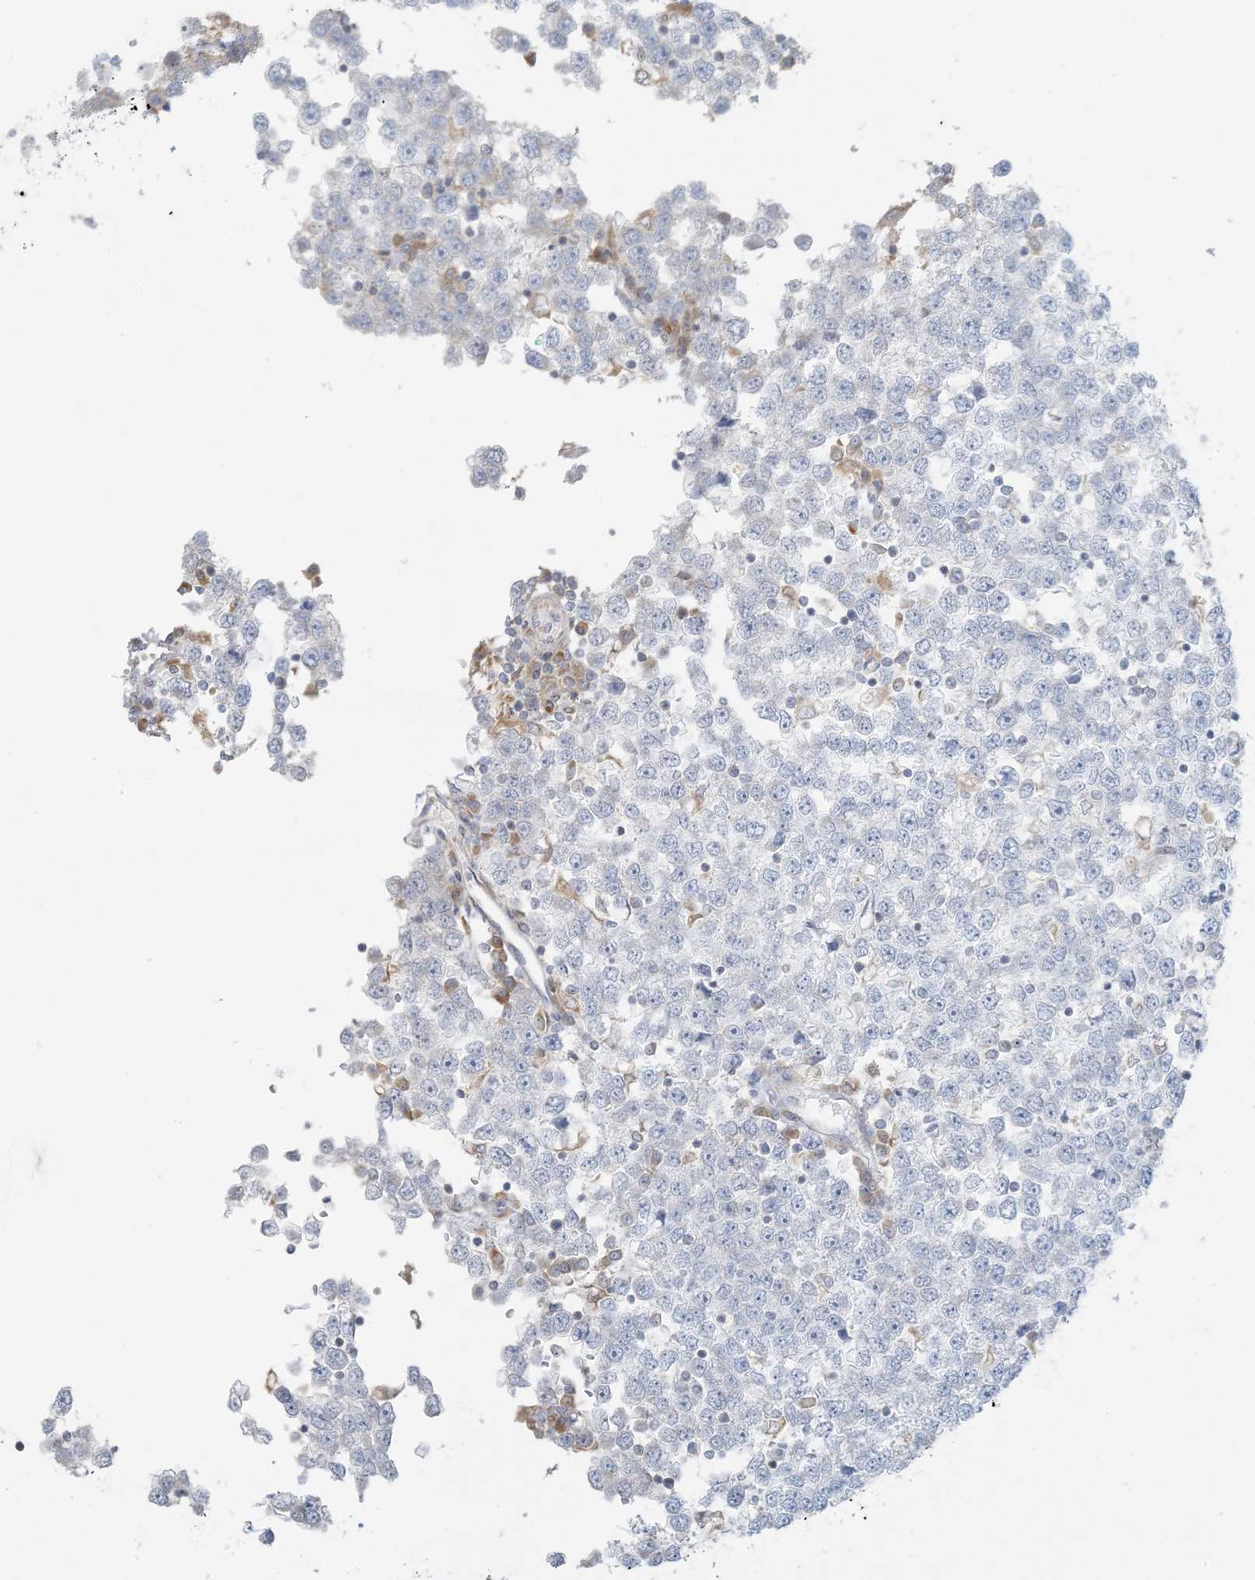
{"staining": {"intensity": "negative", "quantity": "none", "location": "none"}, "tissue": "testis cancer", "cell_type": "Tumor cells", "image_type": "cancer", "snomed": [{"axis": "morphology", "description": "Seminoma, NOS"}, {"axis": "topography", "description": "Testis"}], "caption": "Image shows no protein staining in tumor cells of testis cancer (seminoma) tissue. Brightfield microscopy of IHC stained with DAB (brown) and hematoxylin (blue), captured at high magnification.", "gene": "EEFSEC", "patient": {"sex": "male", "age": 65}}